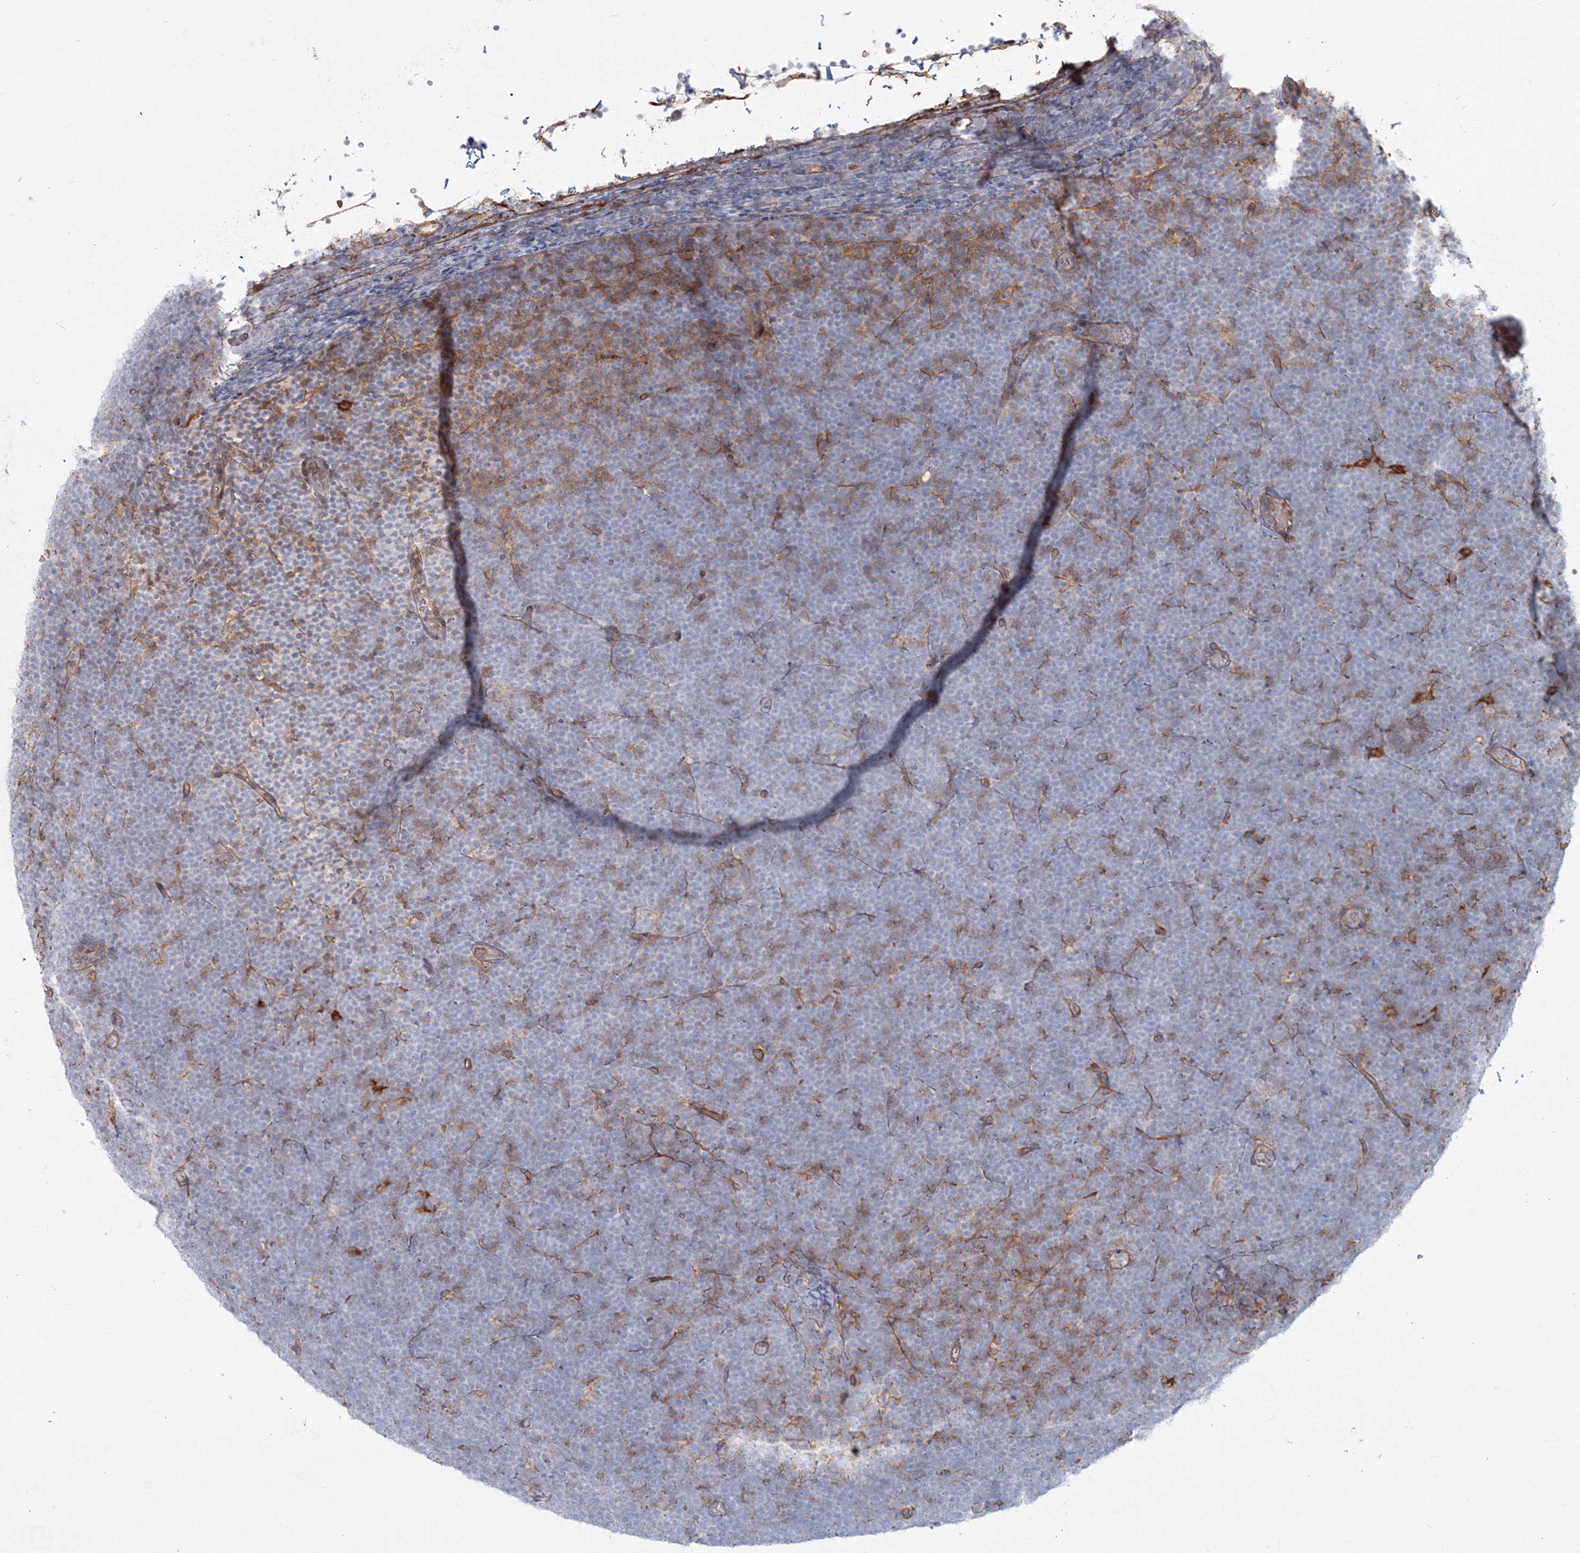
{"staining": {"intensity": "negative", "quantity": "none", "location": "none"}, "tissue": "lymphoma", "cell_type": "Tumor cells", "image_type": "cancer", "snomed": [{"axis": "morphology", "description": "Malignant lymphoma, non-Hodgkin's type, High grade"}, {"axis": "topography", "description": "Lymph node"}], "caption": "The photomicrograph displays no significant staining in tumor cells of malignant lymphoma, non-Hodgkin's type (high-grade). Nuclei are stained in blue.", "gene": "SH3PXD2A", "patient": {"sex": "male", "age": 13}}